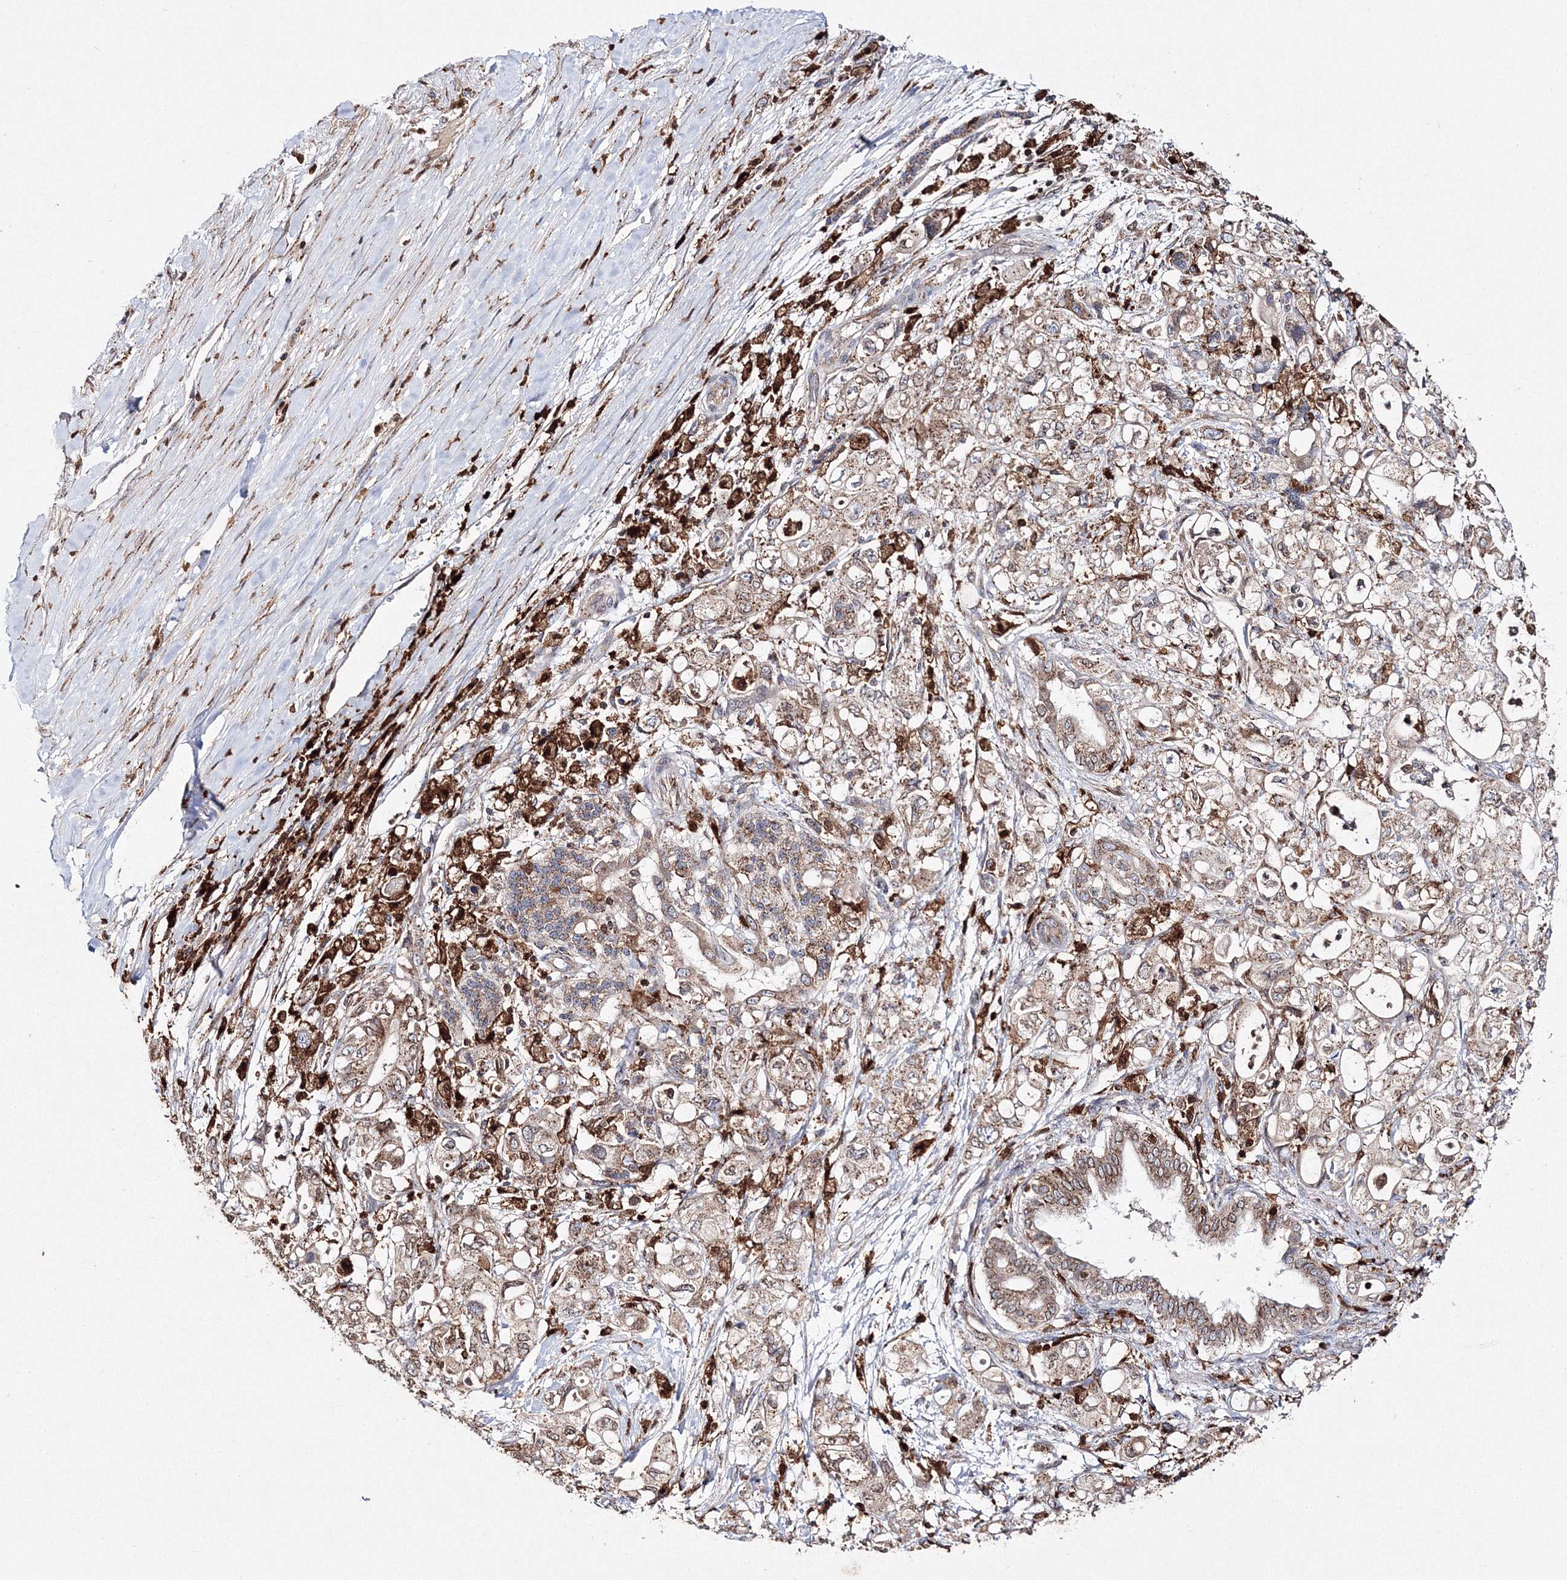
{"staining": {"intensity": "moderate", "quantity": "25%-75%", "location": "cytoplasmic/membranous"}, "tissue": "pancreatic cancer", "cell_type": "Tumor cells", "image_type": "cancer", "snomed": [{"axis": "morphology", "description": "Adenocarcinoma, NOS"}, {"axis": "topography", "description": "Pancreas"}], "caption": "Immunohistochemistry of adenocarcinoma (pancreatic) demonstrates medium levels of moderate cytoplasmic/membranous expression in approximately 25%-75% of tumor cells.", "gene": "ARCN1", "patient": {"sex": "male", "age": 79}}